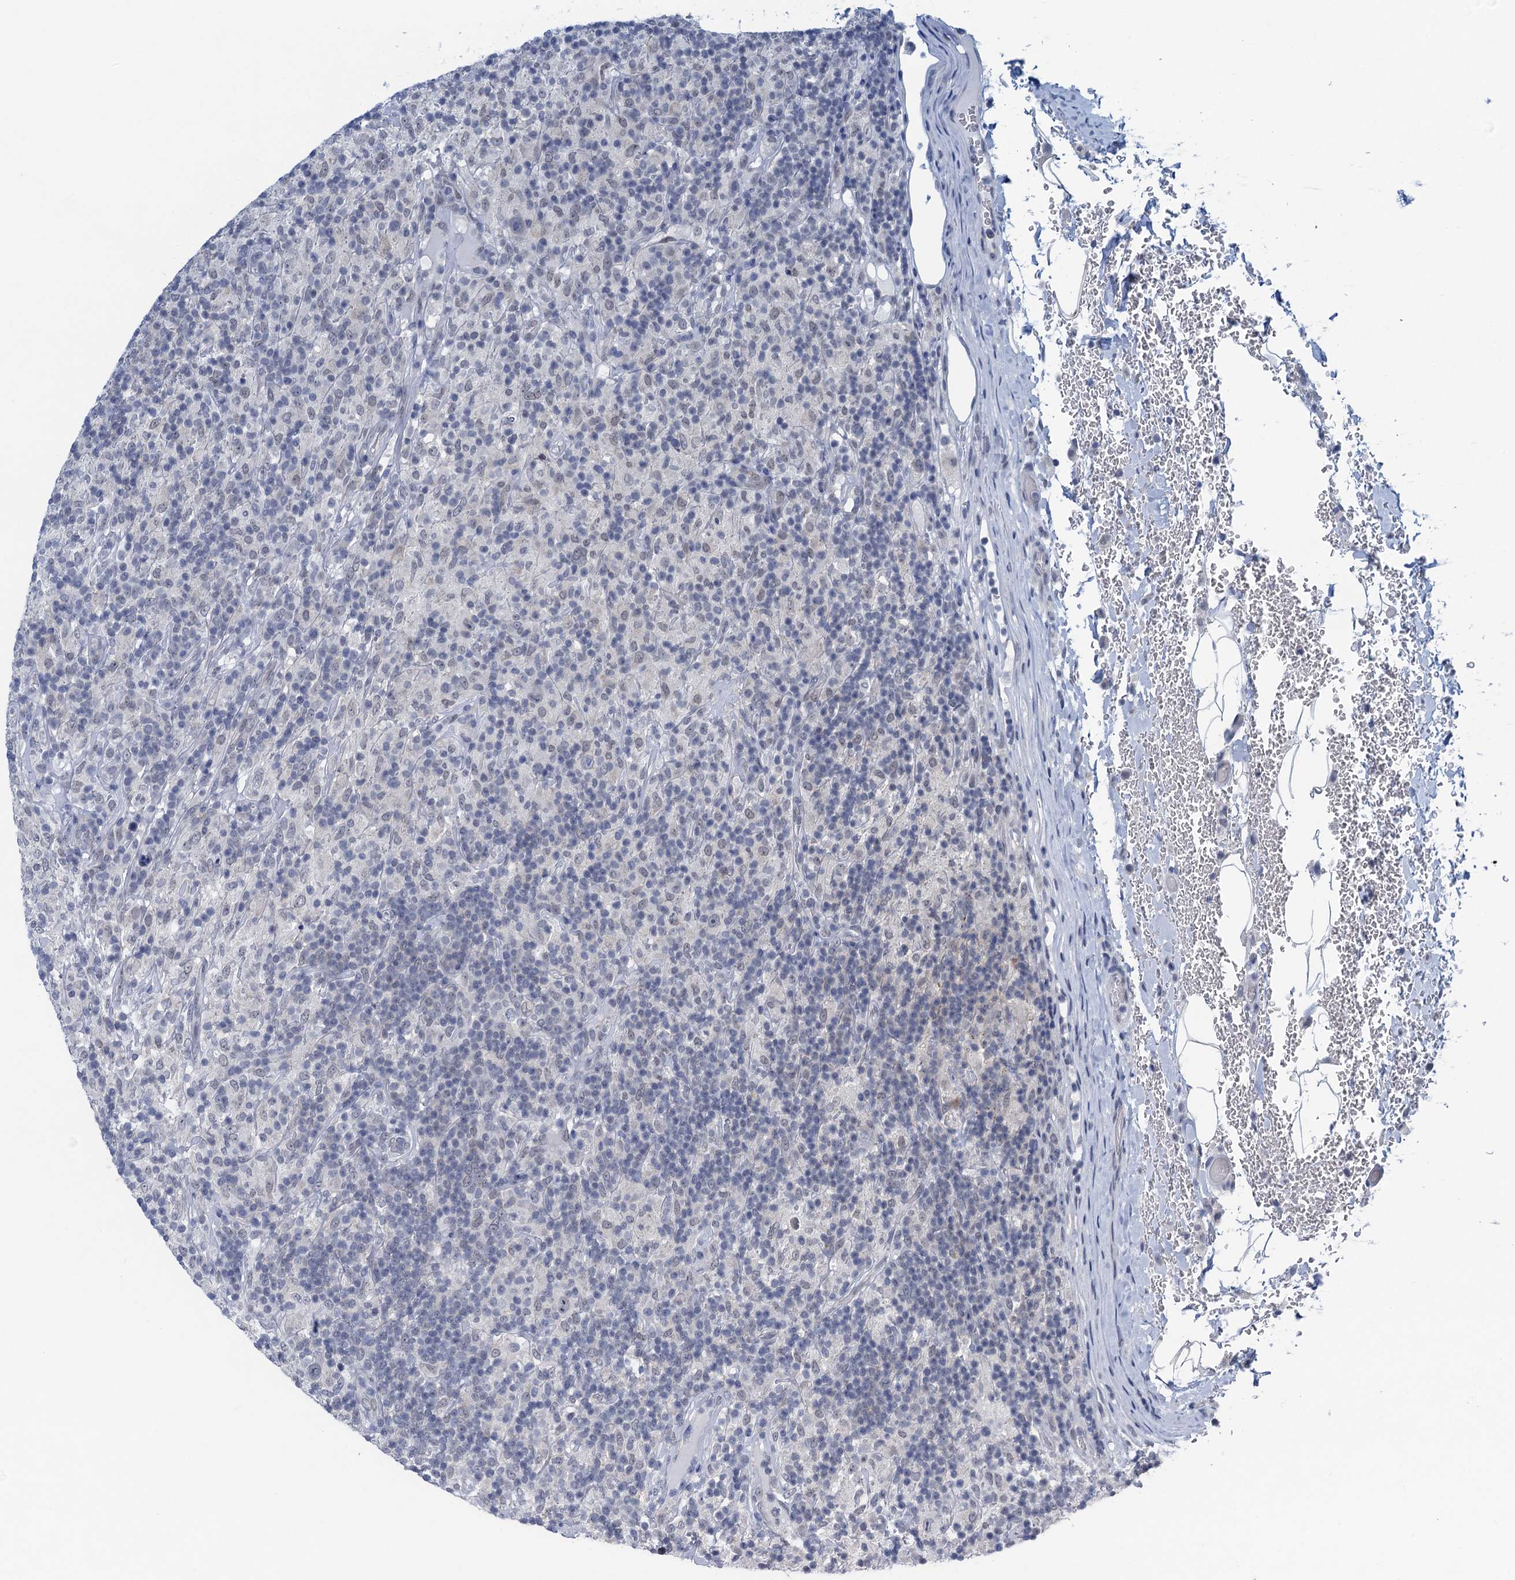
{"staining": {"intensity": "negative", "quantity": "none", "location": "none"}, "tissue": "lymphoma", "cell_type": "Tumor cells", "image_type": "cancer", "snomed": [{"axis": "morphology", "description": "Hodgkin's disease, NOS"}, {"axis": "topography", "description": "Lymph node"}], "caption": "Tumor cells show no significant expression in Hodgkin's disease.", "gene": "HAPSTR1", "patient": {"sex": "male", "age": 70}}